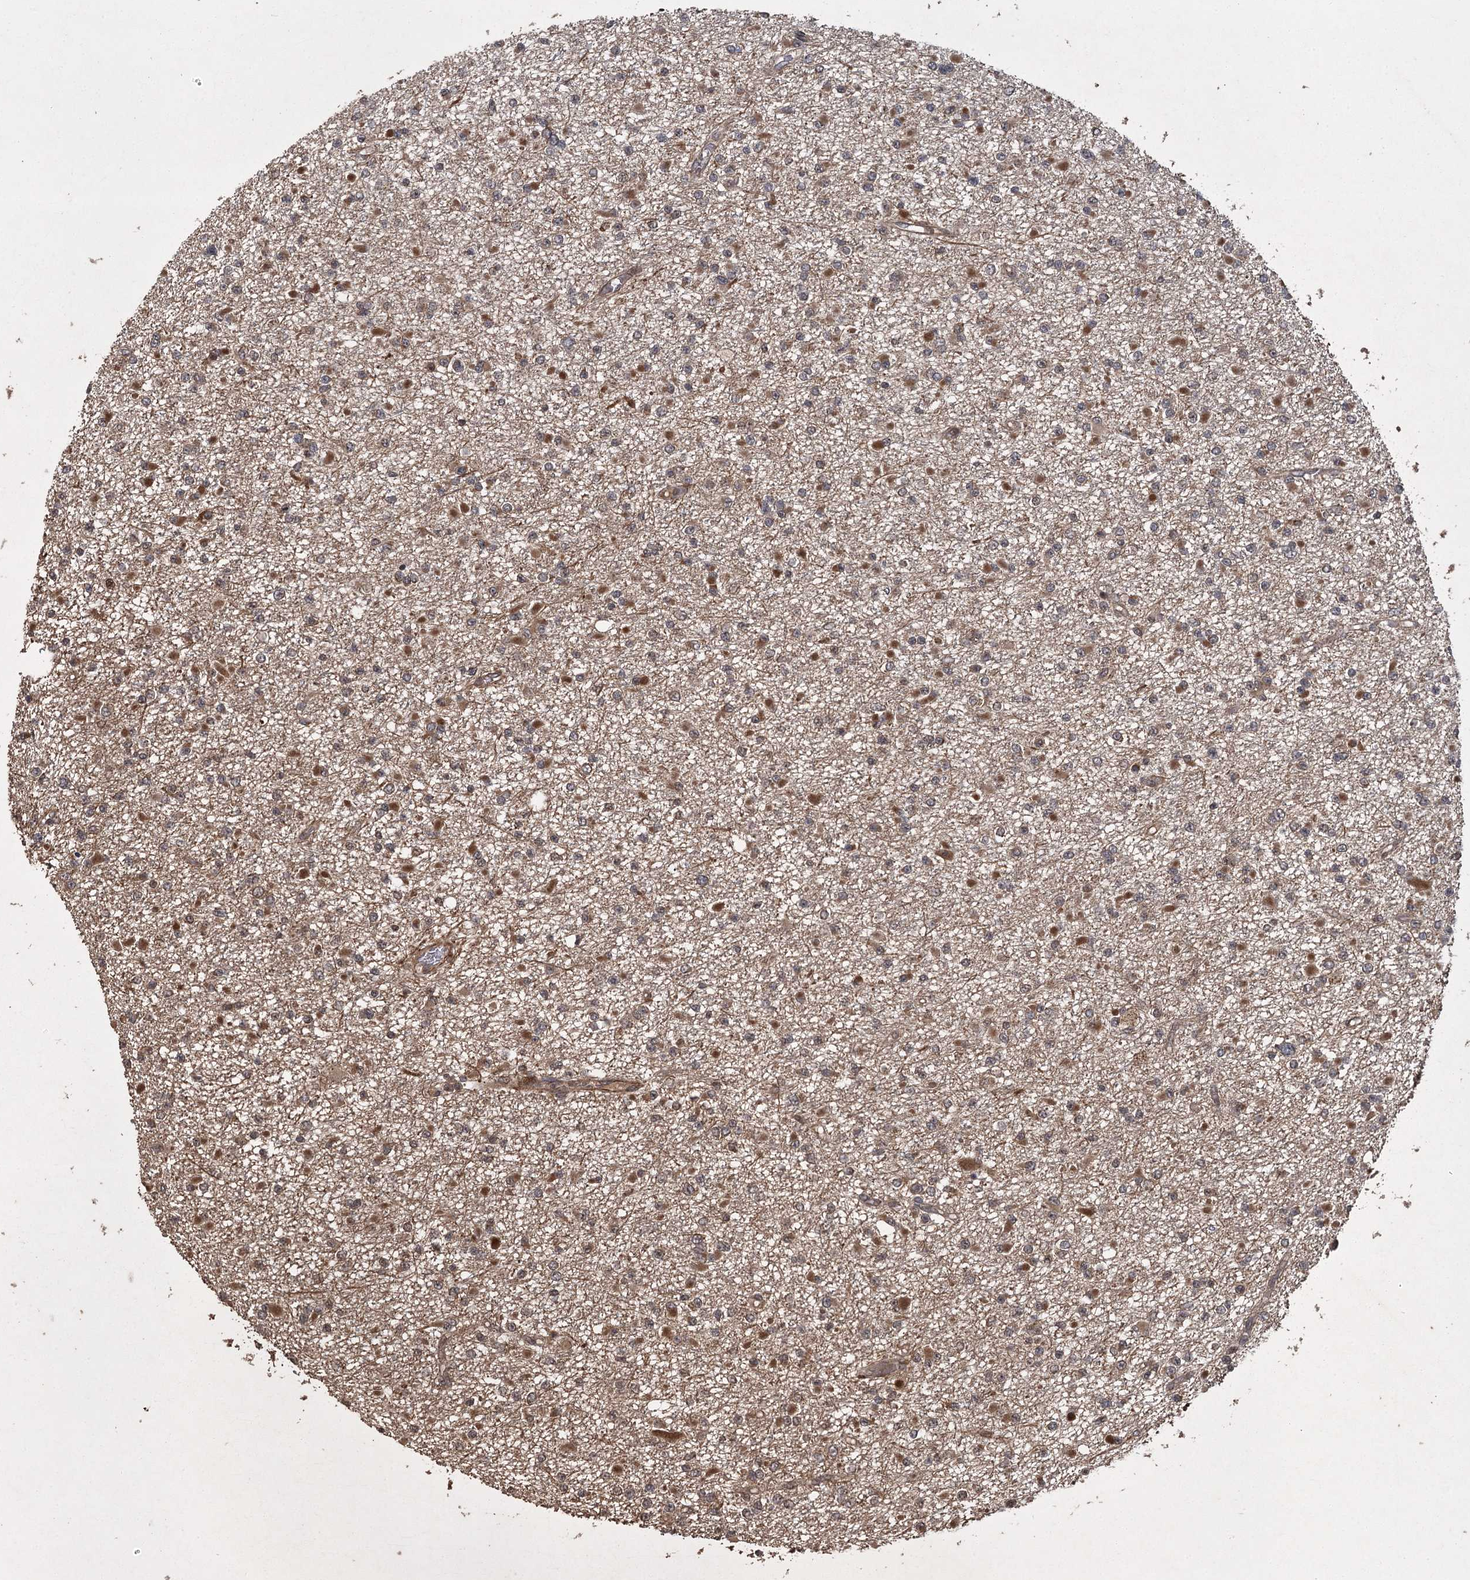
{"staining": {"intensity": "moderate", "quantity": "25%-75%", "location": "cytoplasmic/membranous"}, "tissue": "glioma", "cell_type": "Tumor cells", "image_type": "cancer", "snomed": [{"axis": "morphology", "description": "Glioma, malignant, Low grade"}, {"axis": "topography", "description": "Brain"}], "caption": "DAB (3,3'-diaminobenzidine) immunohistochemical staining of human glioma exhibits moderate cytoplasmic/membranous protein staining in approximately 25%-75% of tumor cells.", "gene": "RPAP3", "patient": {"sex": "female", "age": 22}}